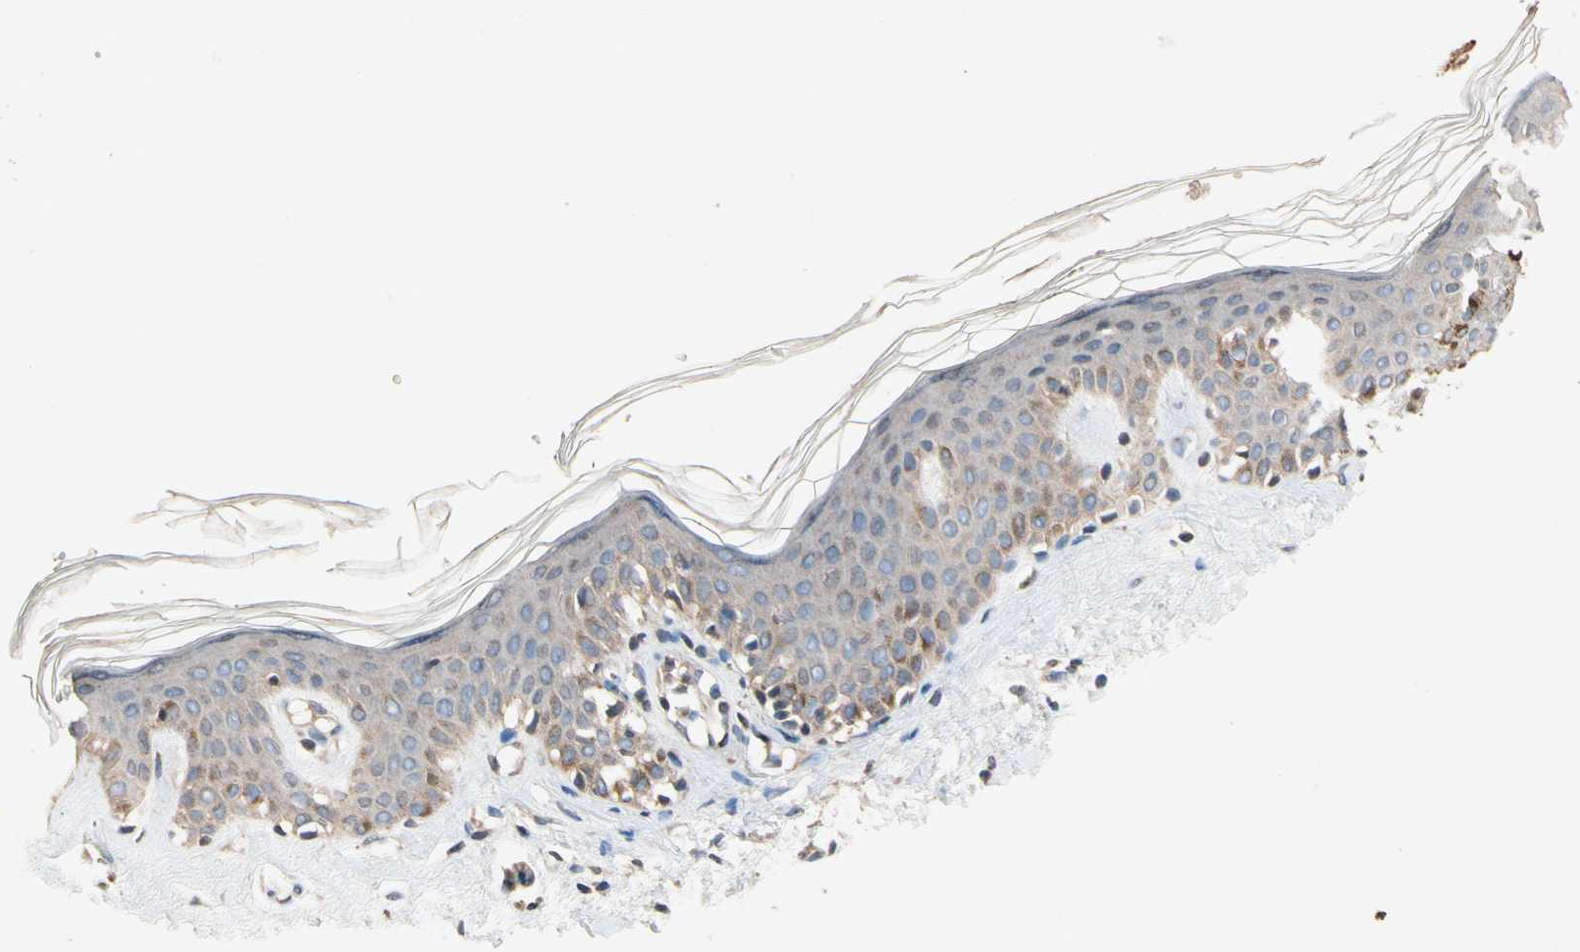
{"staining": {"intensity": "moderate", "quantity": "<25%", "location": "cytoplasmic/membranous"}, "tissue": "skin", "cell_type": "Fibroblasts", "image_type": "normal", "snomed": [{"axis": "morphology", "description": "Normal tissue, NOS"}, {"axis": "topography", "description": "Skin"}], "caption": "Unremarkable skin exhibits moderate cytoplasmic/membranous expression in approximately <25% of fibroblasts.", "gene": "PRDX4", "patient": {"sex": "male", "age": 67}}